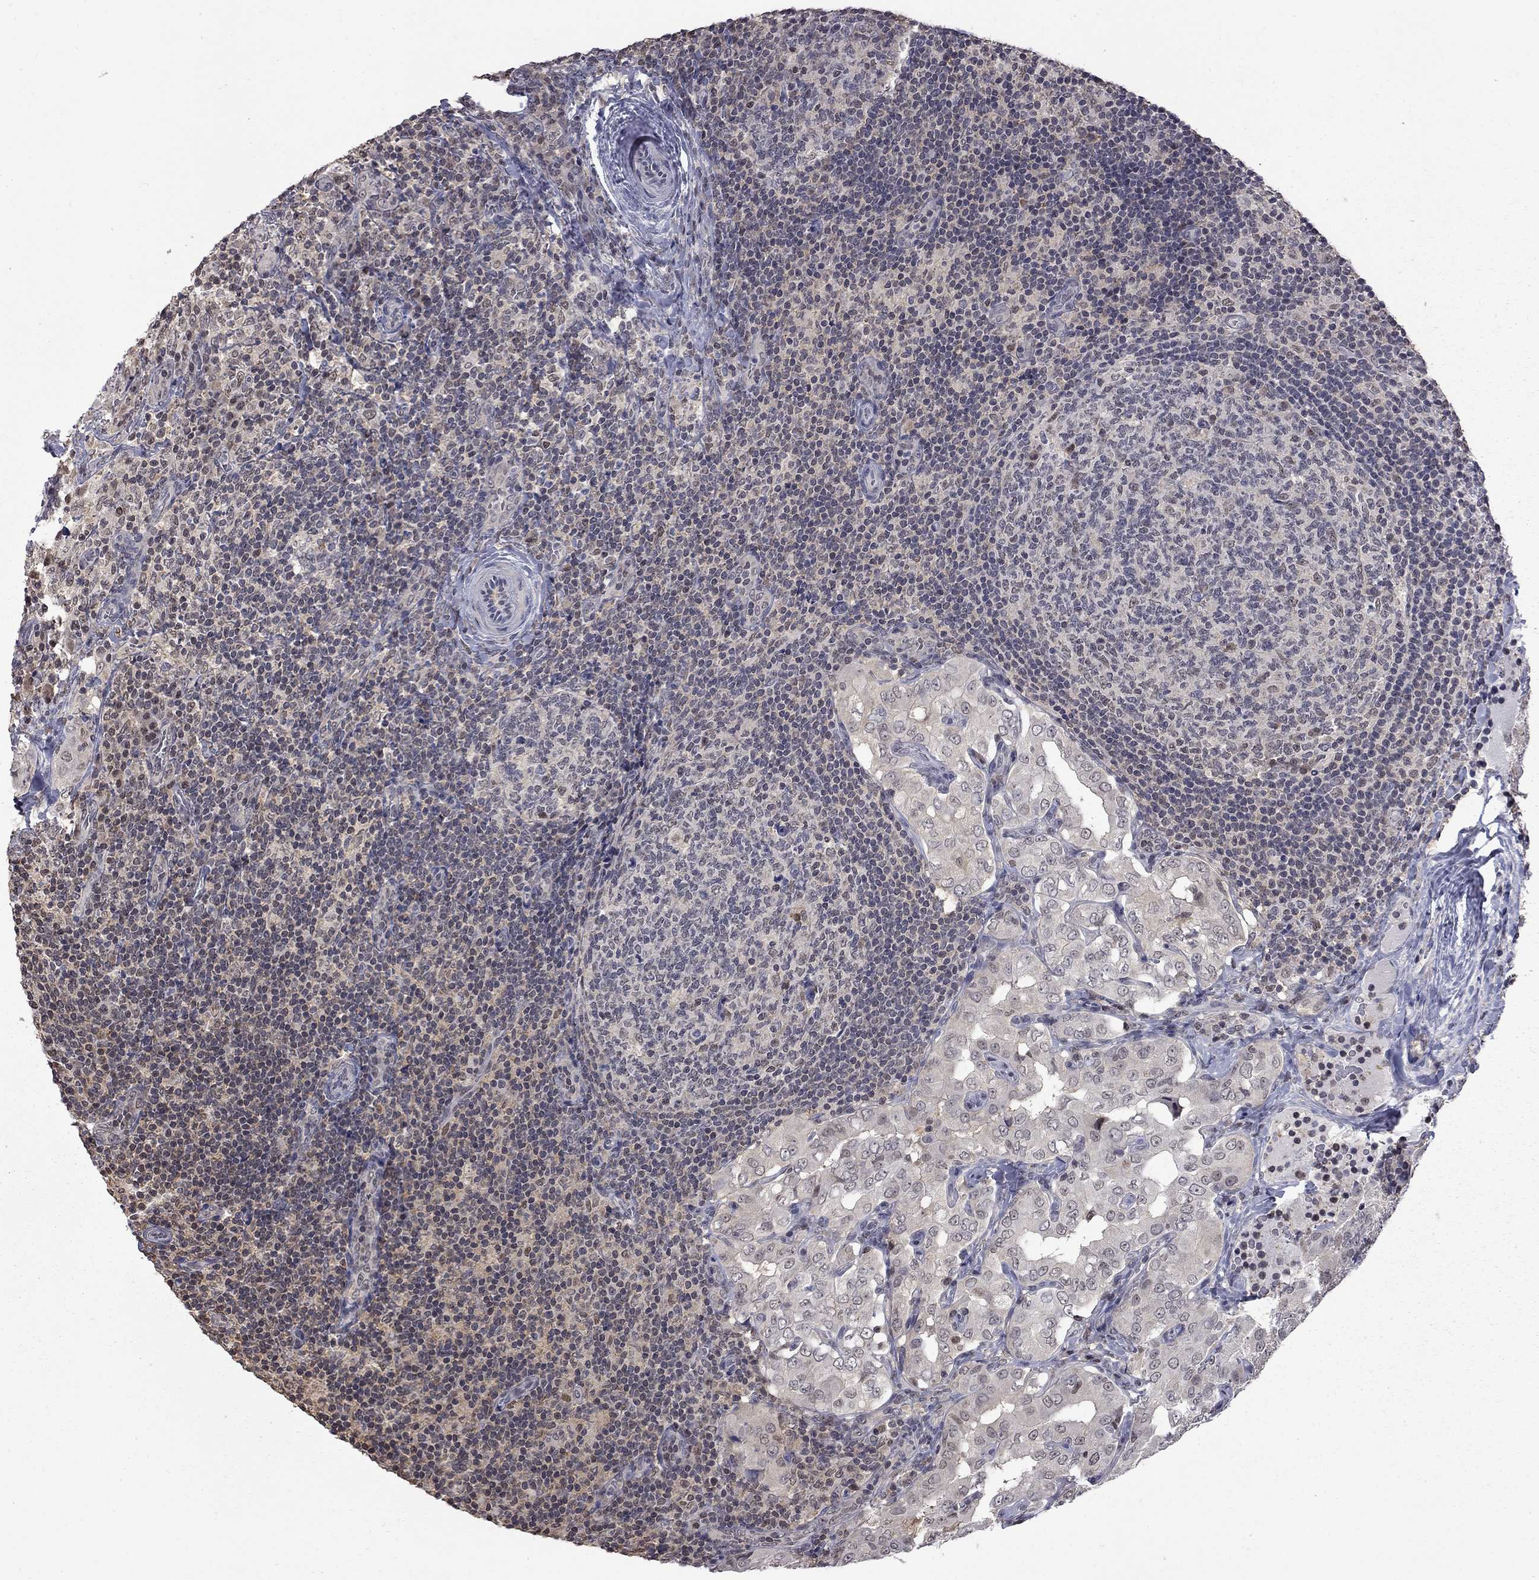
{"staining": {"intensity": "negative", "quantity": "none", "location": "none"}, "tissue": "thyroid cancer", "cell_type": "Tumor cells", "image_type": "cancer", "snomed": [{"axis": "morphology", "description": "Papillary adenocarcinoma, NOS"}, {"axis": "topography", "description": "Thyroid gland"}], "caption": "Thyroid papillary adenocarcinoma was stained to show a protein in brown. There is no significant staining in tumor cells.", "gene": "RFWD3", "patient": {"sex": "male", "age": 61}}